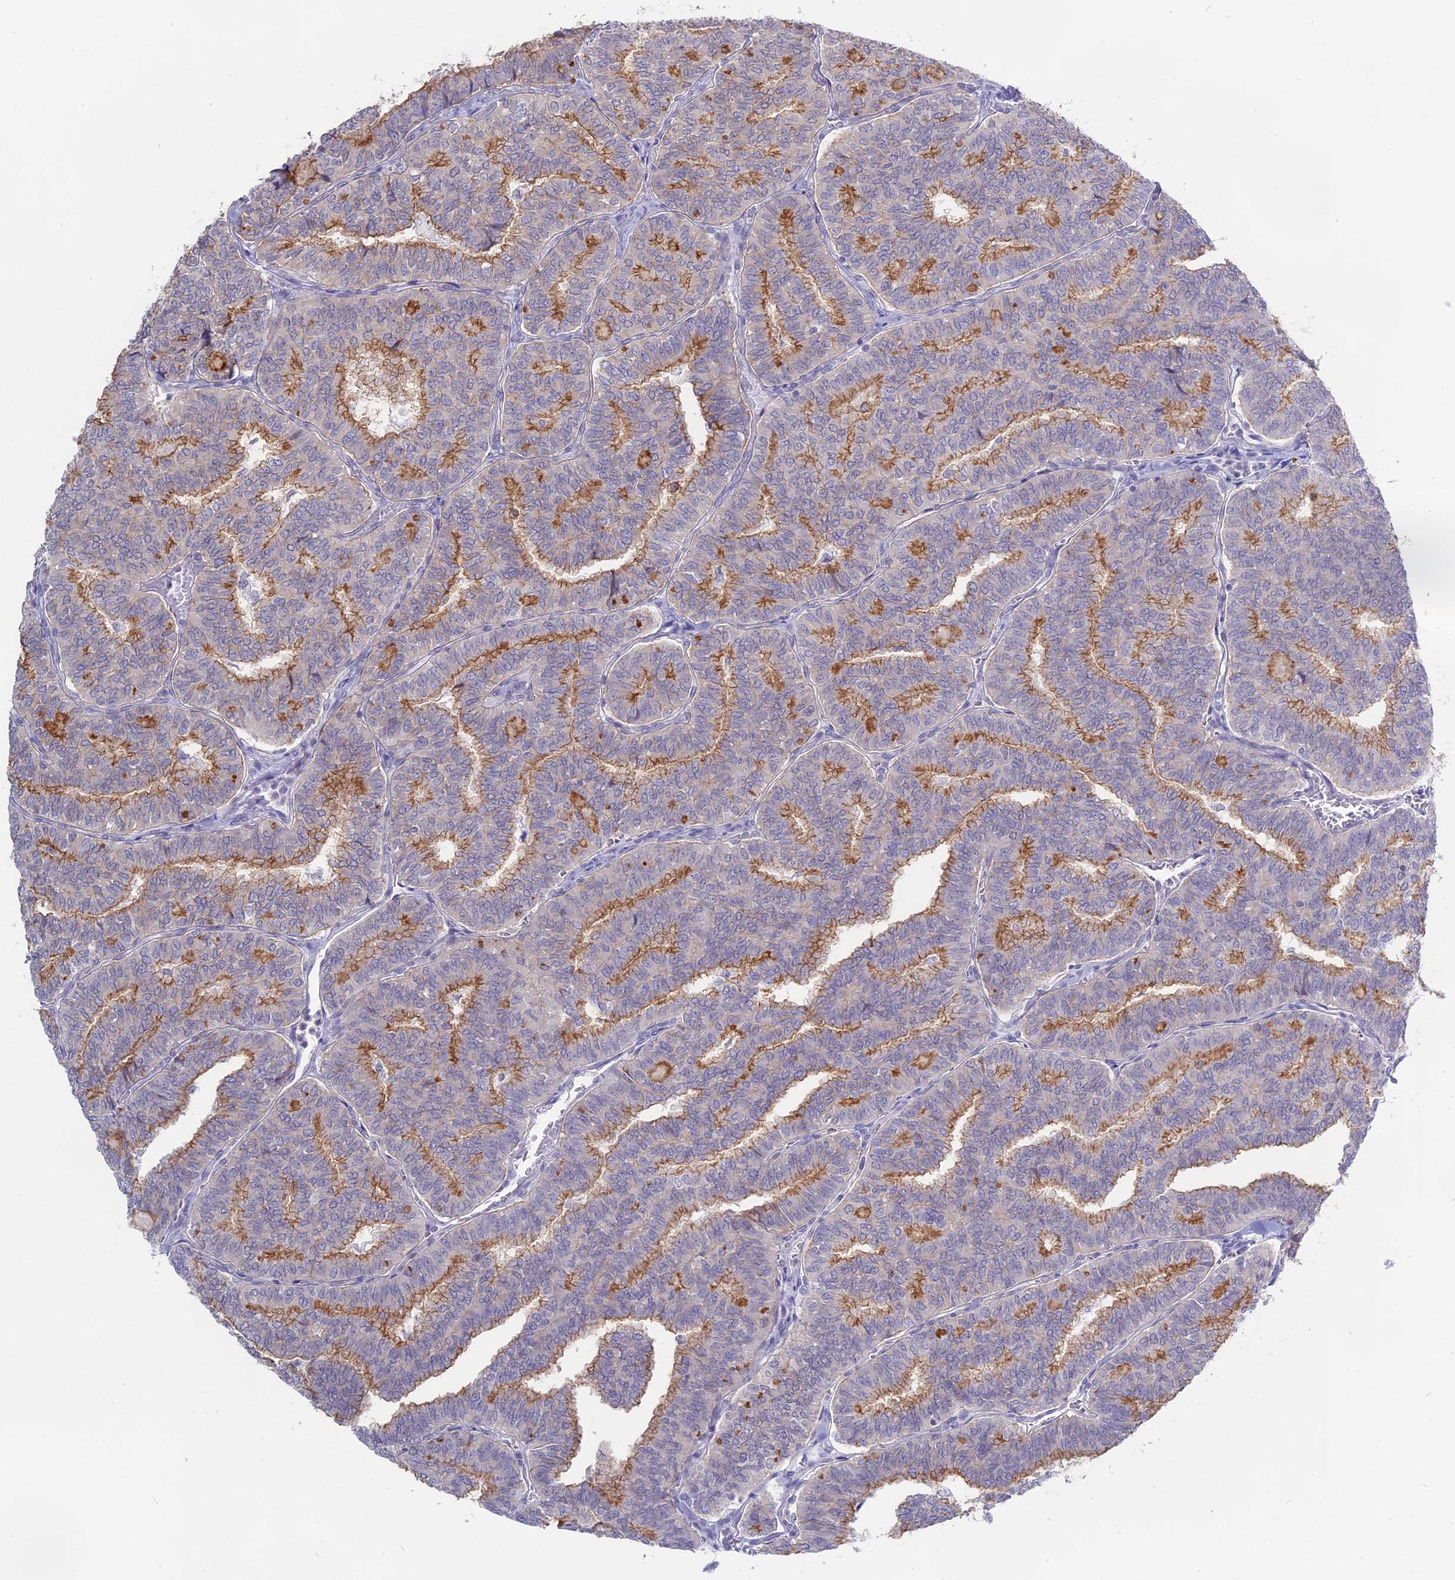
{"staining": {"intensity": "moderate", "quantity": "25%-75%", "location": "cytoplasmic/membranous"}, "tissue": "thyroid cancer", "cell_type": "Tumor cells", "image_type": "cancer", "snomed": [{"axis": "morphology", "description": "Papillary adenocarcinoma, NOS"}, {"axis": "topography", "description": "Thyroid gland"}], "caption": "Protein expression analysis of human thyroid cancer (papillary adenocarcinoma) reveals moderate cytoplasmic/membranous positivity in about 25%-75% of tumor cells. Nuclei are stained in blue.", "gene": "MYO5B", "patient": {"sex": "female", "age": 35}}